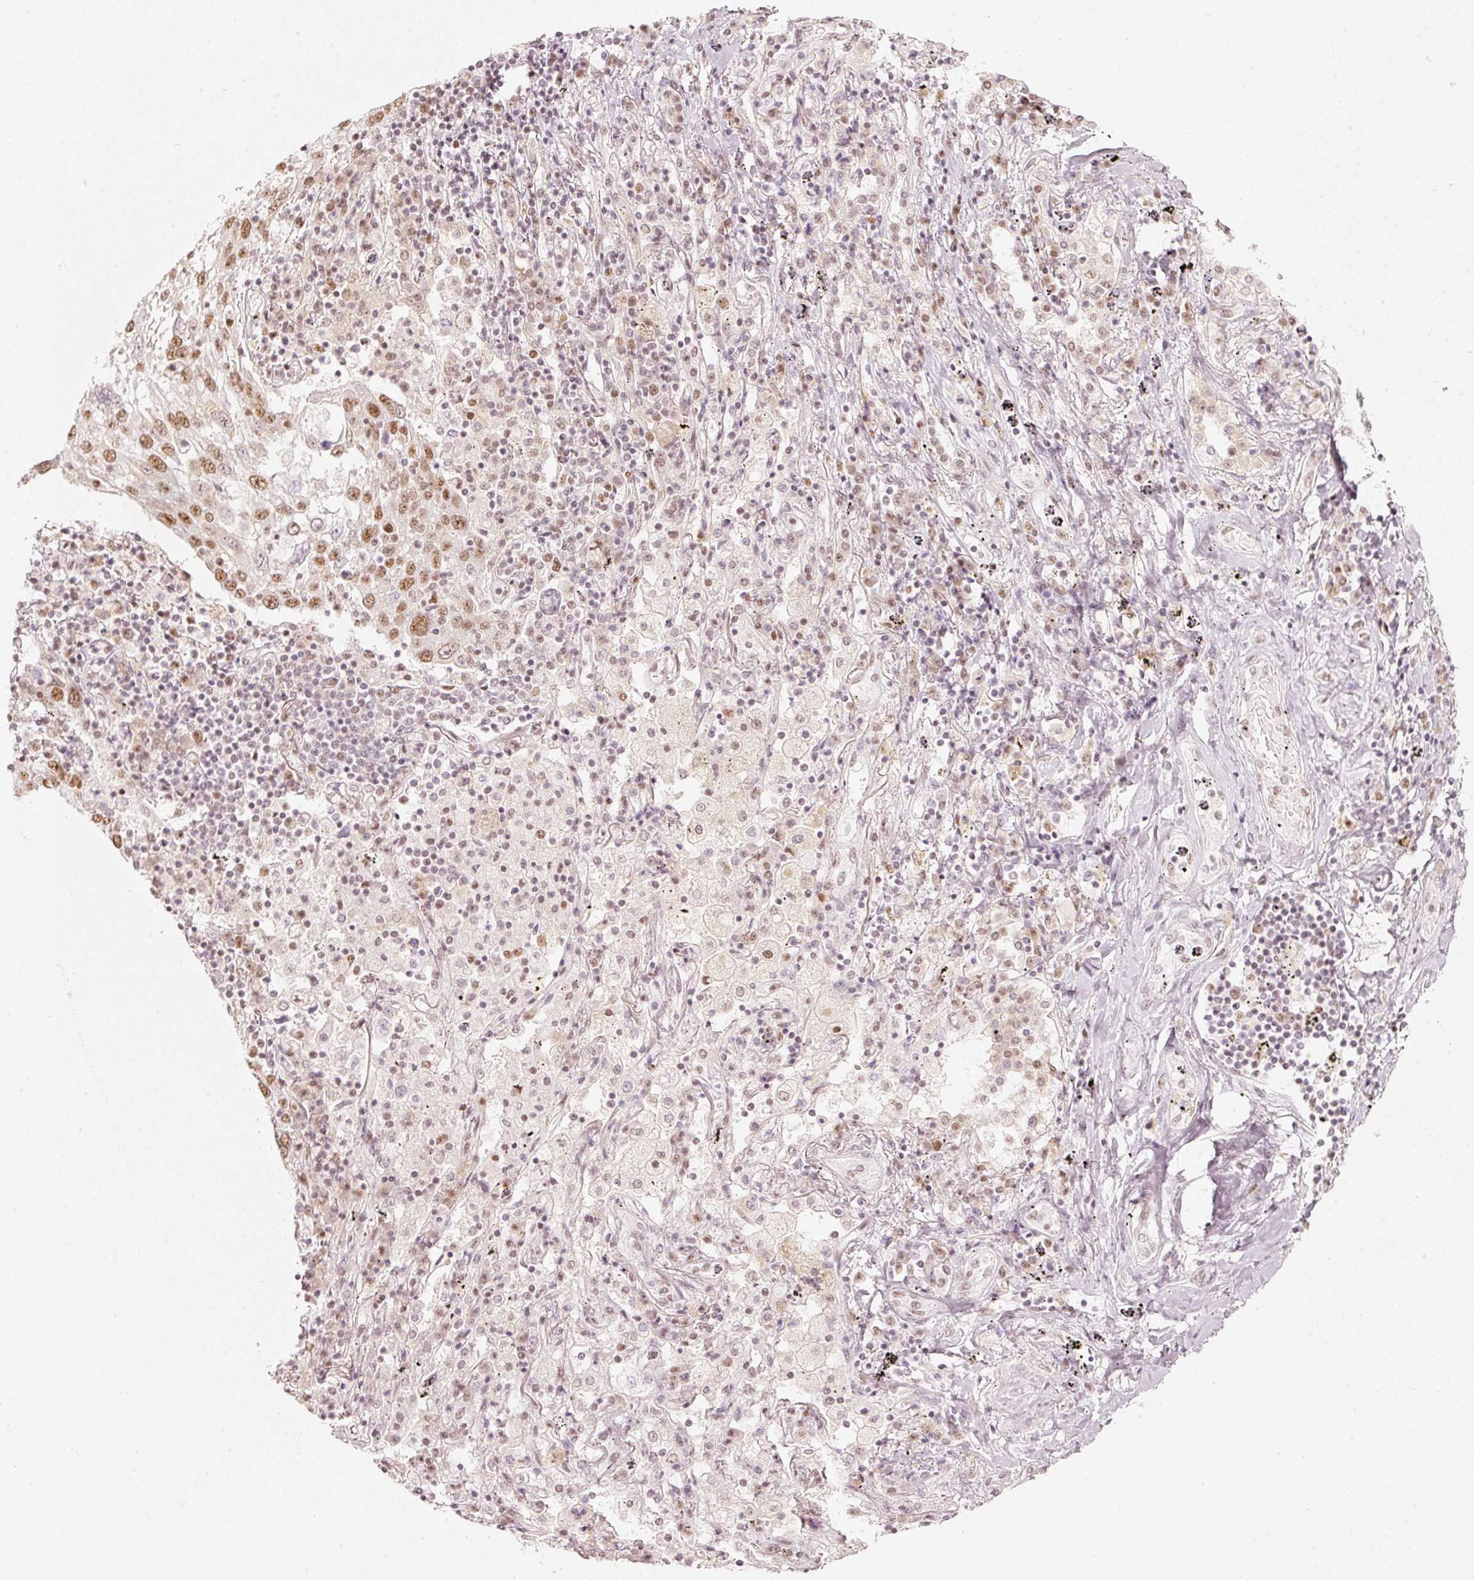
{"staining": {"intensity": "moderate", "quantity": "25%-75%", "location": "nuclear"}, "tissue": "lung cancer", "cell_type": "Tumor cells", "image_type": "cancer", "snomed": [{"axis": "morphology", "description": "Squamous cell carcinoma, NOS"}, {"axis": "topography", "description": "Lung"}], "caption": "A brown stain shows moderate nuclear staining of a protein in human squamous cell carcinoma (lung) tumor cells.", "gene": "PPP1R10", "patient": {"sex": "male", "age": 65}}